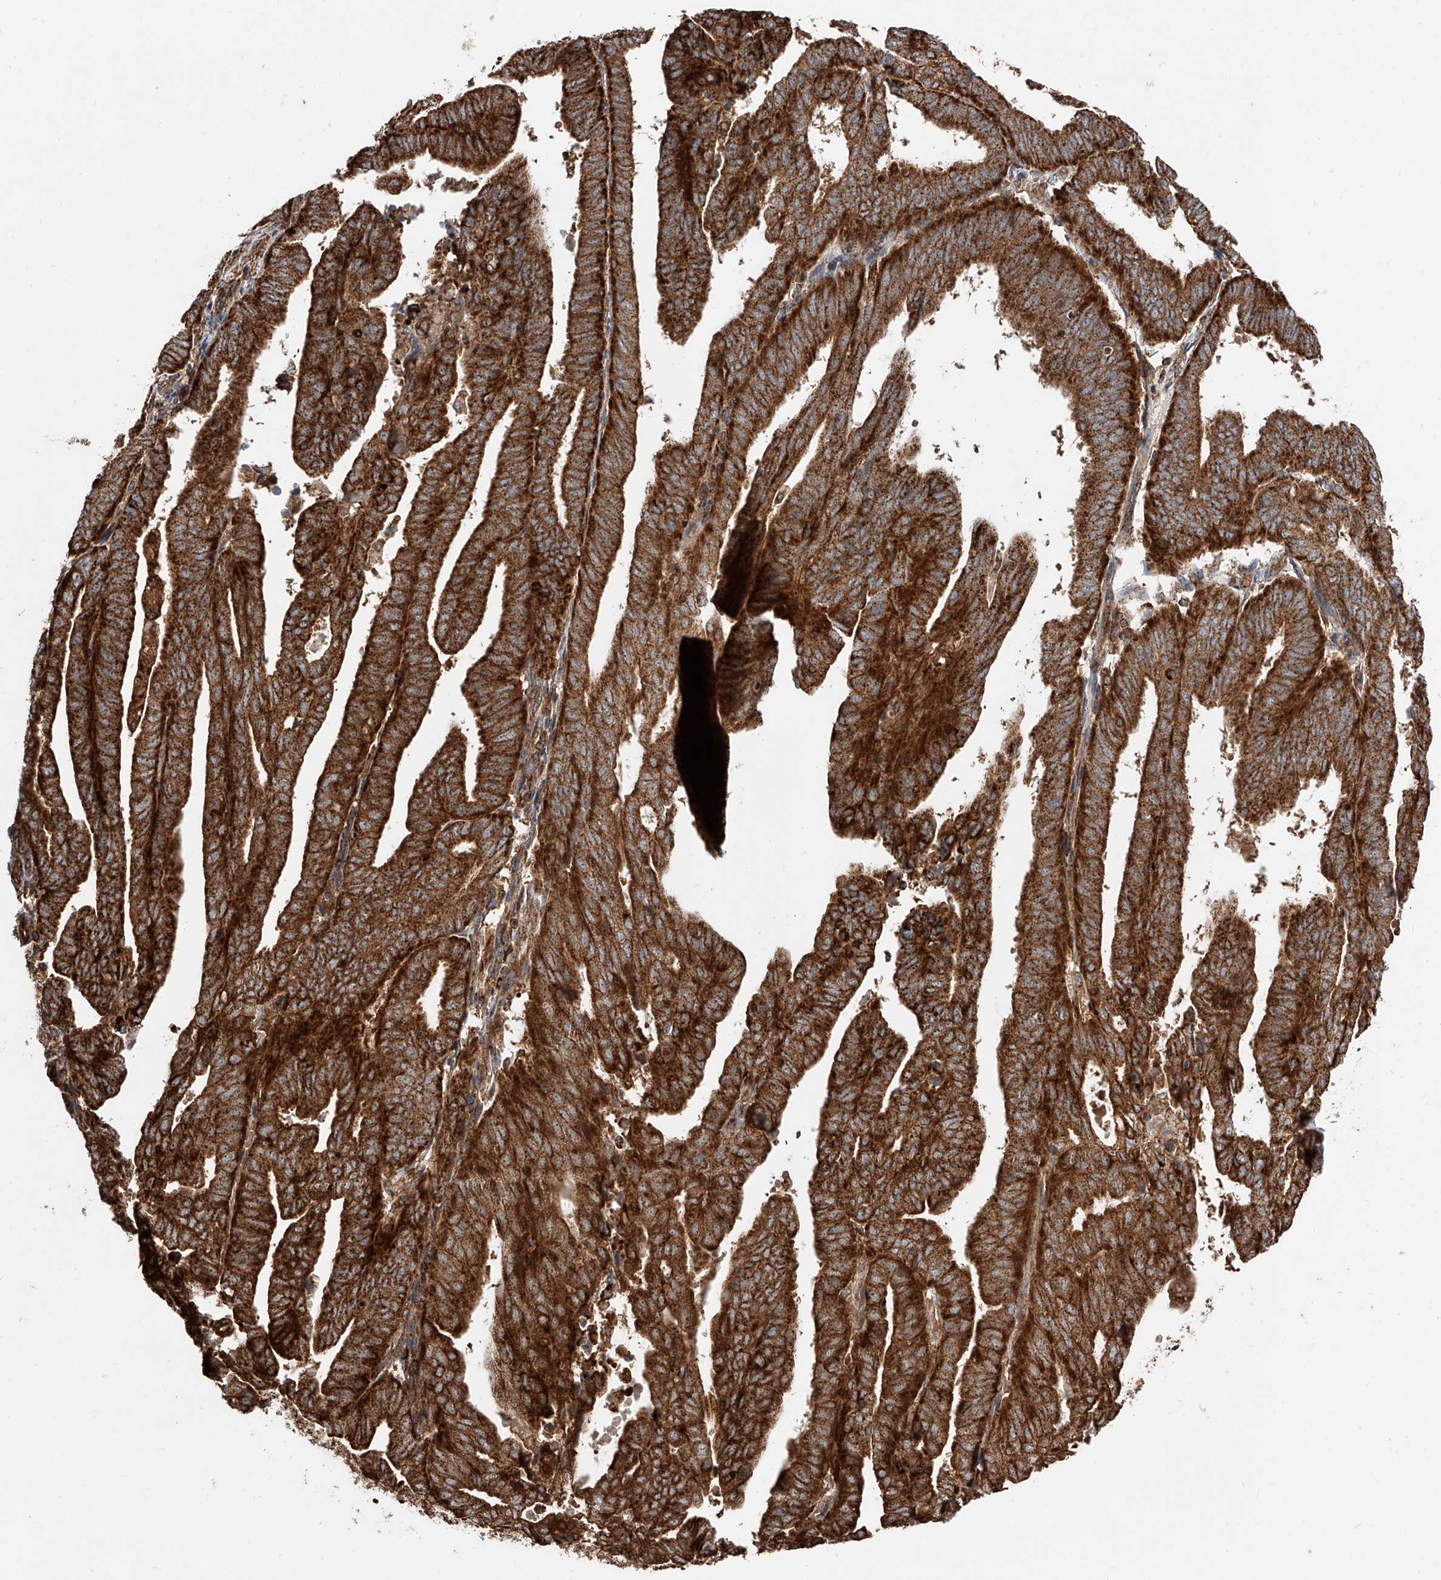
{"staining": {"intensity": "strong", "quantity": ">75%", "location": "cytoplasmic/membranous"}, "tissue": "endometrial cancer", "cell_type": "Tumor cells", "image_type": "cancer", "snomed": [{"axis": "morphology", "description": "Adenocarcinoma, NOS"}, {"axis": "topography", "description": "Uterus"}], "caption": "An immunohistochemistry (IHC) micrograph of tumor tissue is shown. Protein staining in brown highlights strong cytoplasmic/membranous positivity in endometrial adenocarcinoma within tumor cells.", "gene": "PISD", "patient": {"sex": "female", "age": 77}}